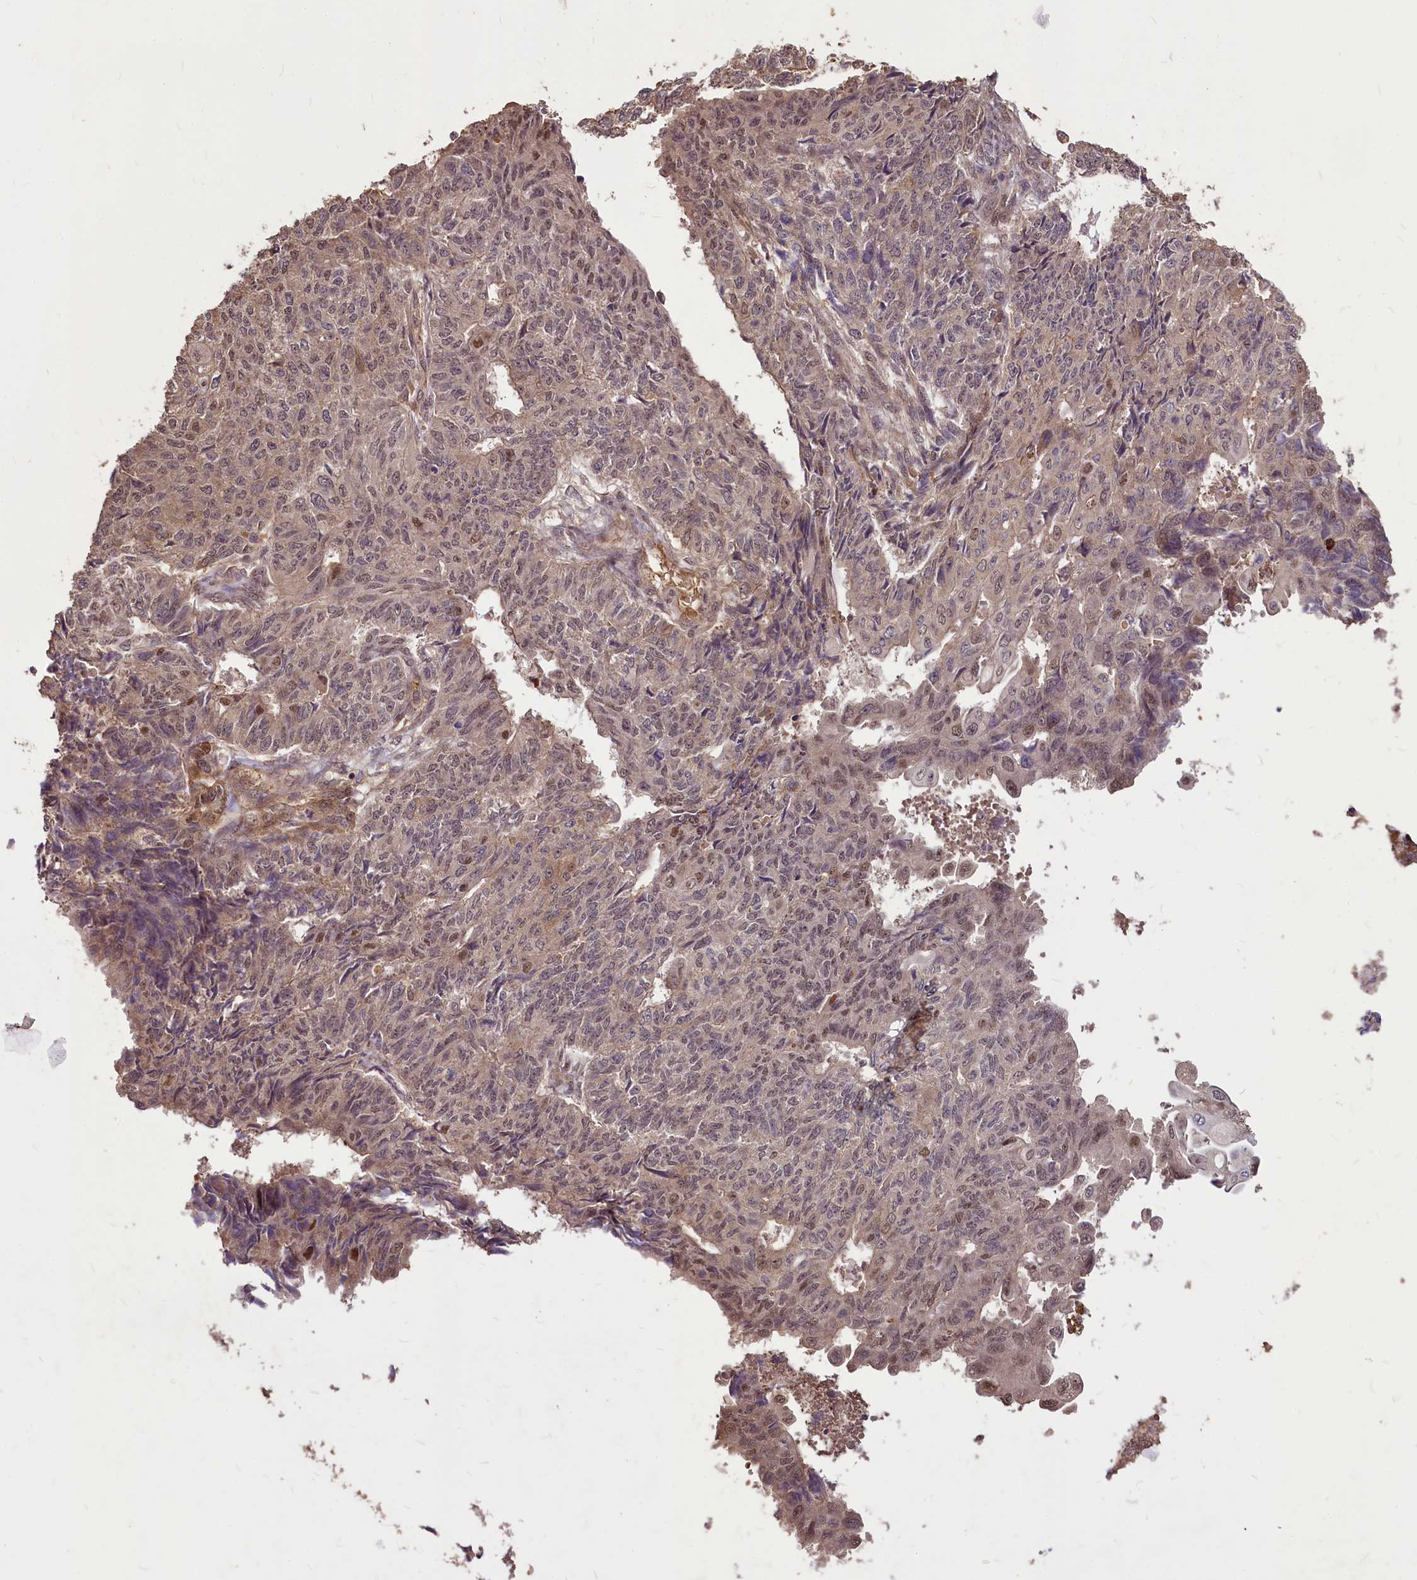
{"staining": {"intensity": "weak", "quantity": ">75%", "location": "cytoplasmic/membranous"}, "tissue": "endometrial cancer", "cell_type": "Tumor cells", "image_type": "cancer", "snomed": [{"axis": "morphology", "description": "Adenocarcinoma, NOS"}, {"axis": "topography", "description": "Endometrium"}], "caption": "Immunohistochemistry (IHC) image of endometrial cancer stained for a protein (brown), which reveals low levels of weak cytoplasmic/membranous staining in approximately >75% of tumor cells.", "gene": "VPS51", "patient": {"sex": "female", "age": 32}}